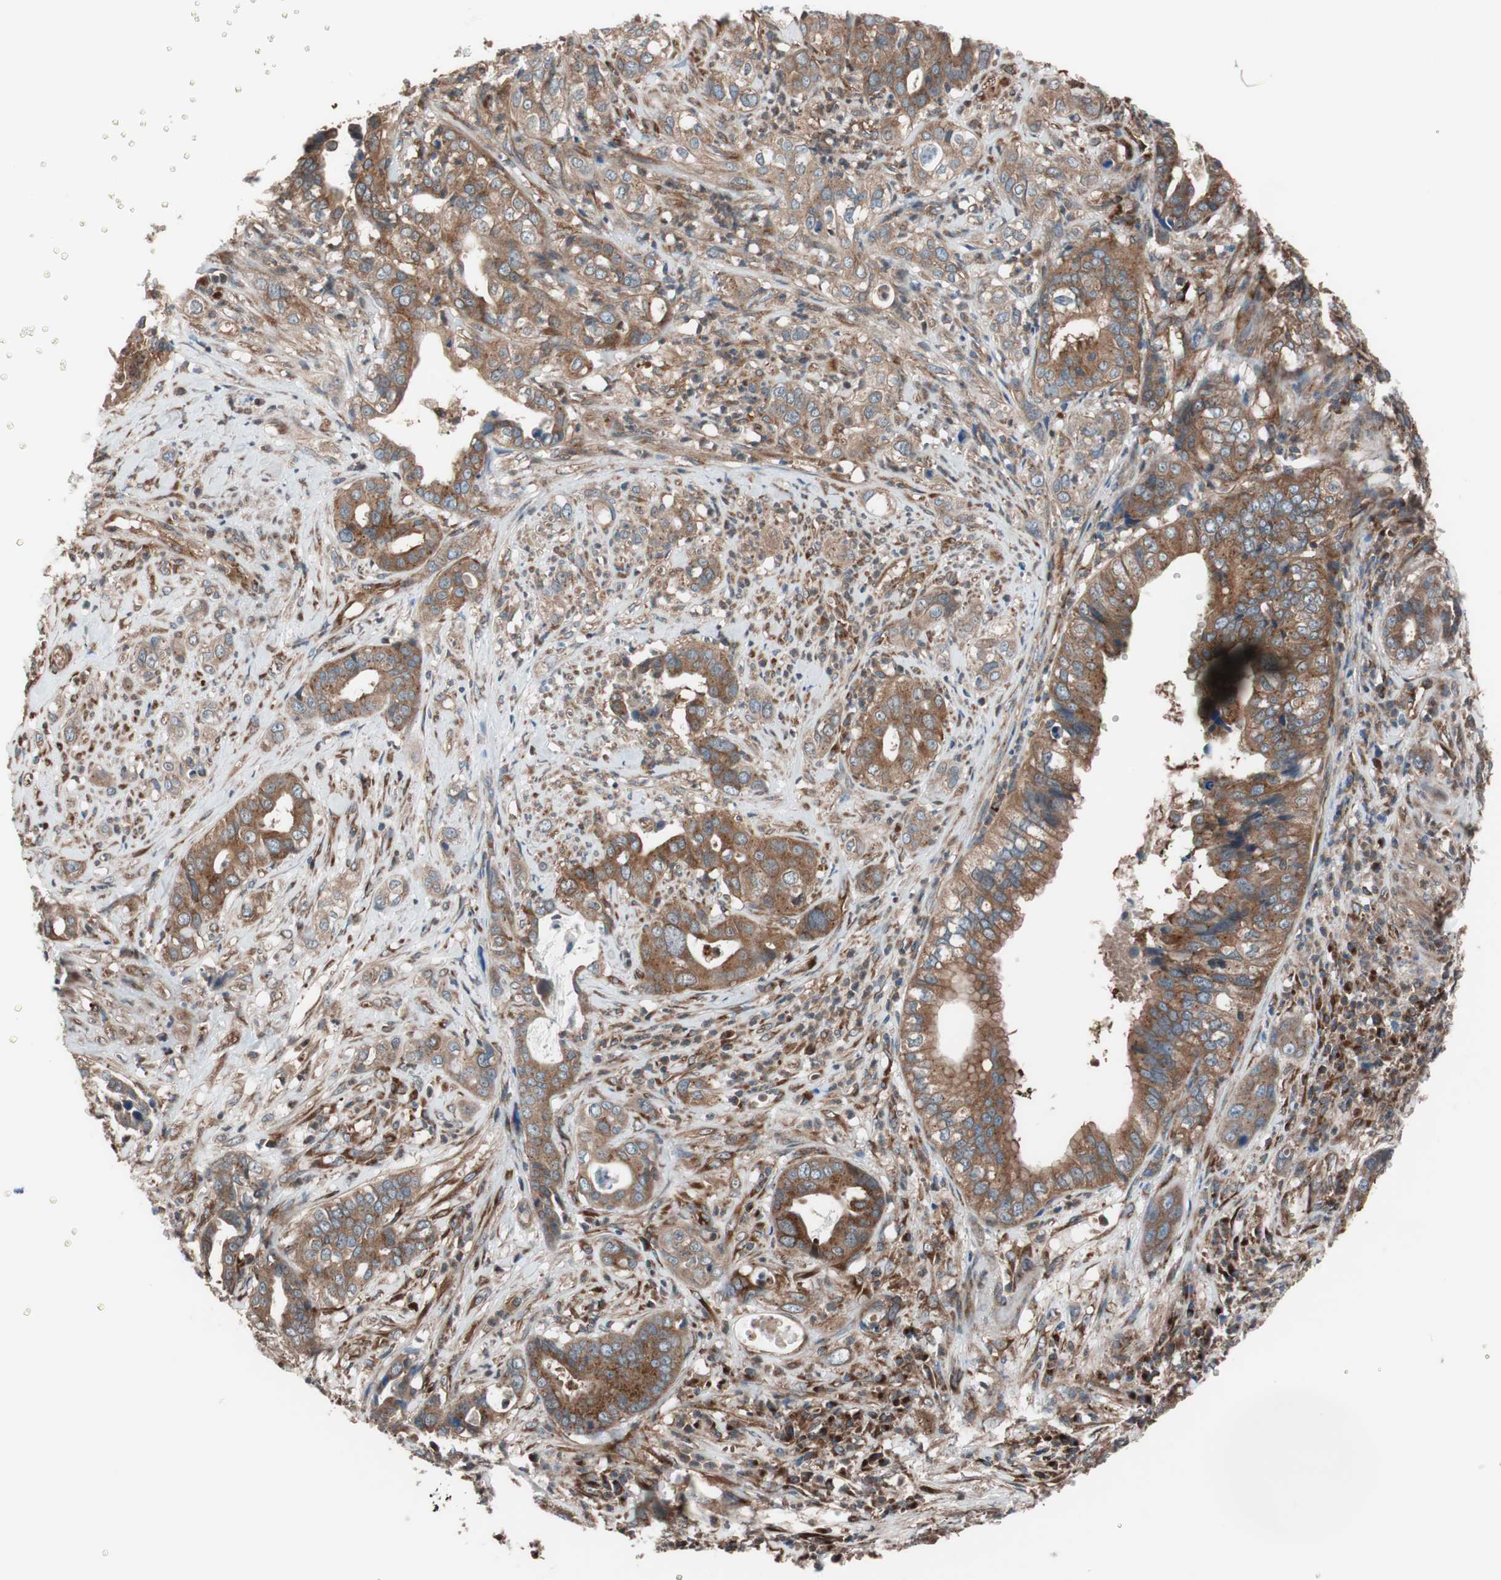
{"staining": {"intensity": "strong", "quantity": ">75%", "location": "cytoplasmic/membranous"}, "tissue": "liver cancer", "cell_type": "Tumor cells", "image_type": "cancer", "snomed": [{"axis": "morphology", "description": "Cholangiocarcinoma"}, {"axis": "topography", "description": "Liver"}], "caption": "Immunohistochemistry (IHC) image of cholangiocarcinoma (liver) stained for a protein (brown), which demonstrates high levels of strong cytoplasmic/membranous positivity in approximately >75% of tumor cells.", "gene": "SEC31A", "patient": {"sex": "female", "age": 61}}